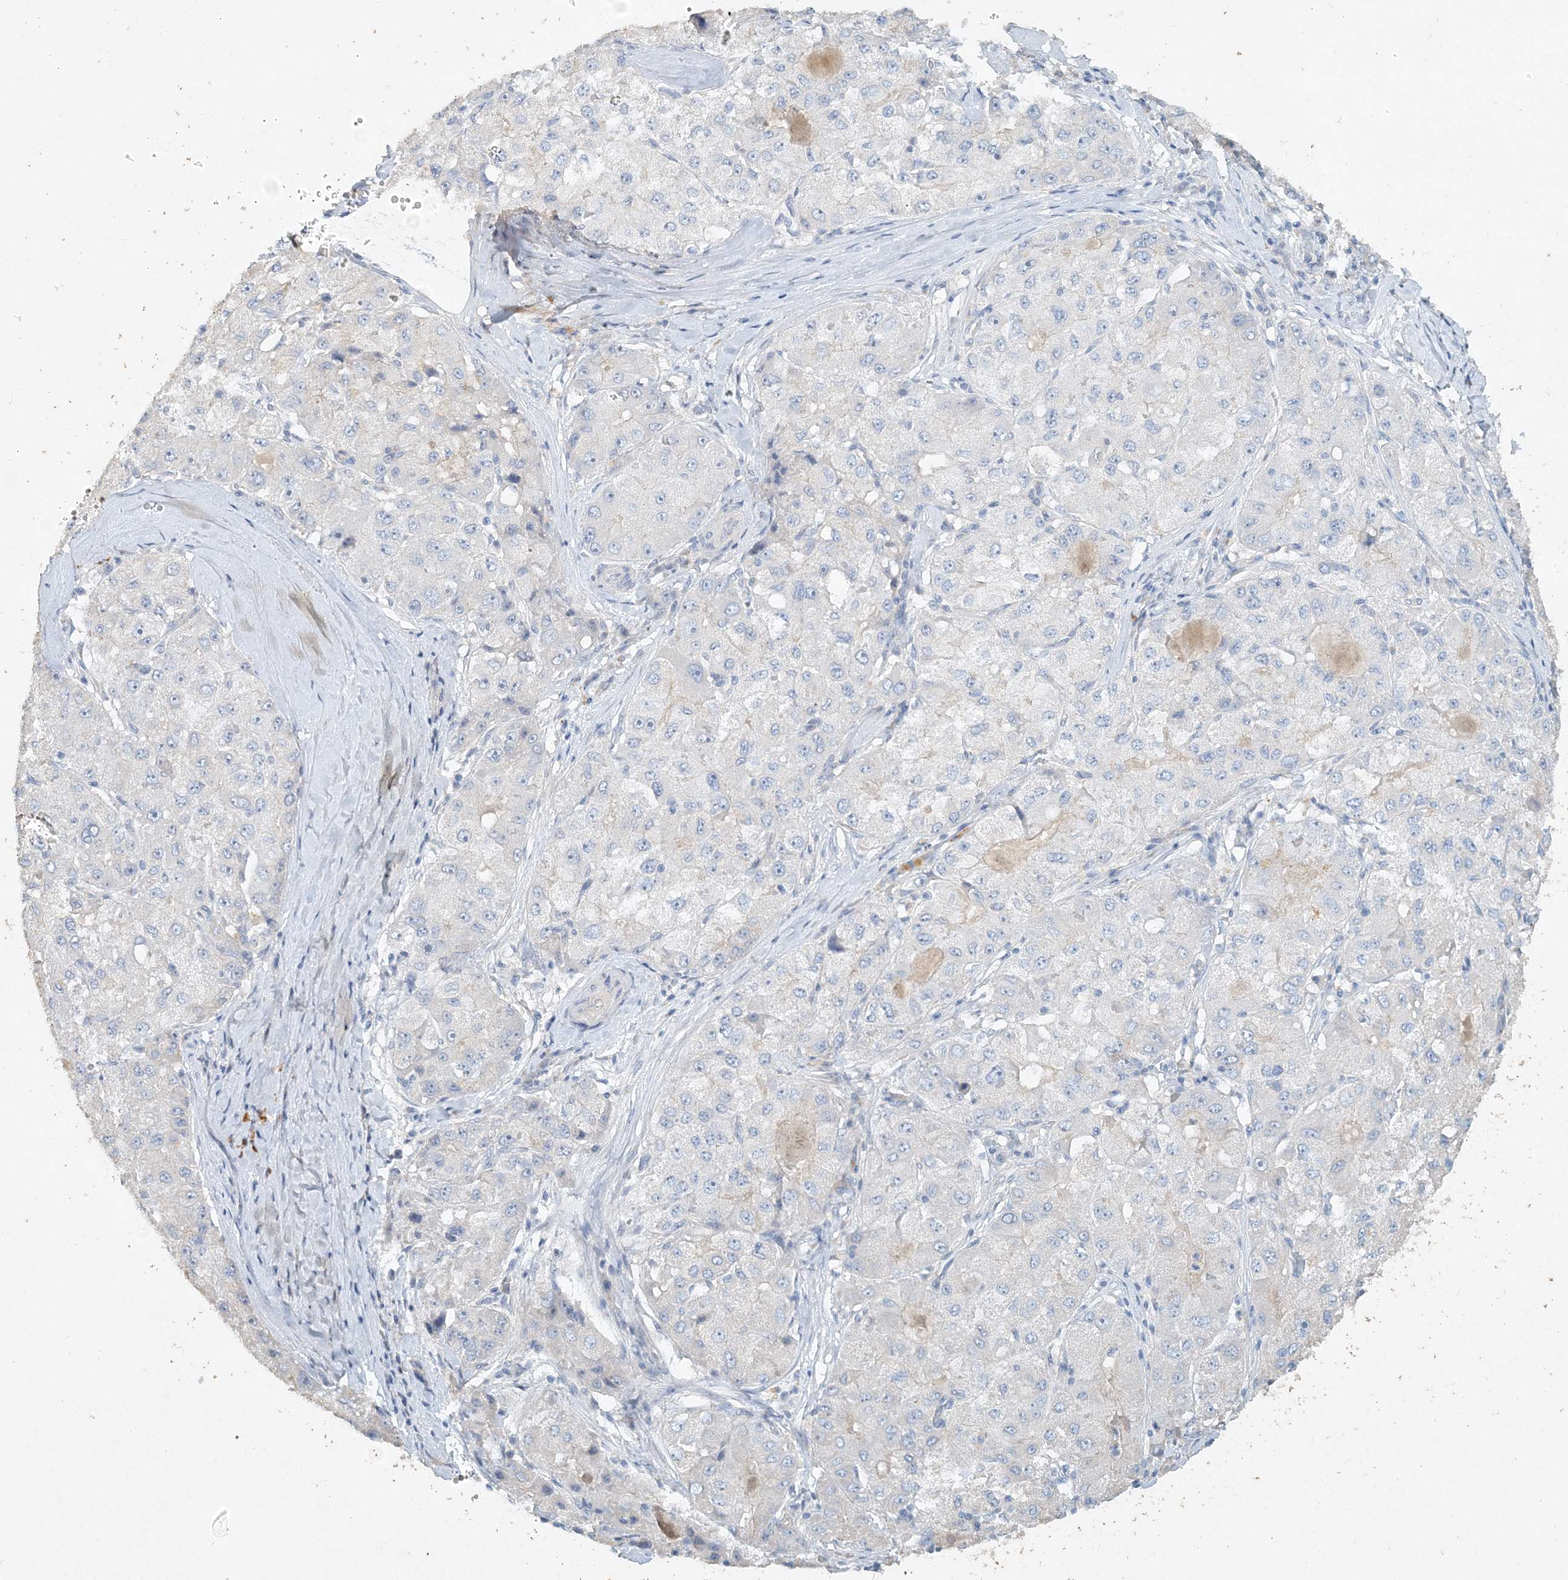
{"staining": {"intensity": "negative", "quantity": "none", "location": "none"}, "tissue": "liver cancer", "cell_type": "Tumor cells", "image_type": "cancer", "snomed": [{"axis": "morphology", "description": "Carcinoma, Hepatocellular, NOS"}, {"axis": "topography", "description": "Liver"}], "caption": "A high-resolution histopathology image shows immunohistochemistry (IHC) staining of liver cancer (hepatocellular carcinoma), which demonstrates no significant staining in tumor cells.", "gene": "DNAH5", "patient": {"sex": "male", "age": 80}}